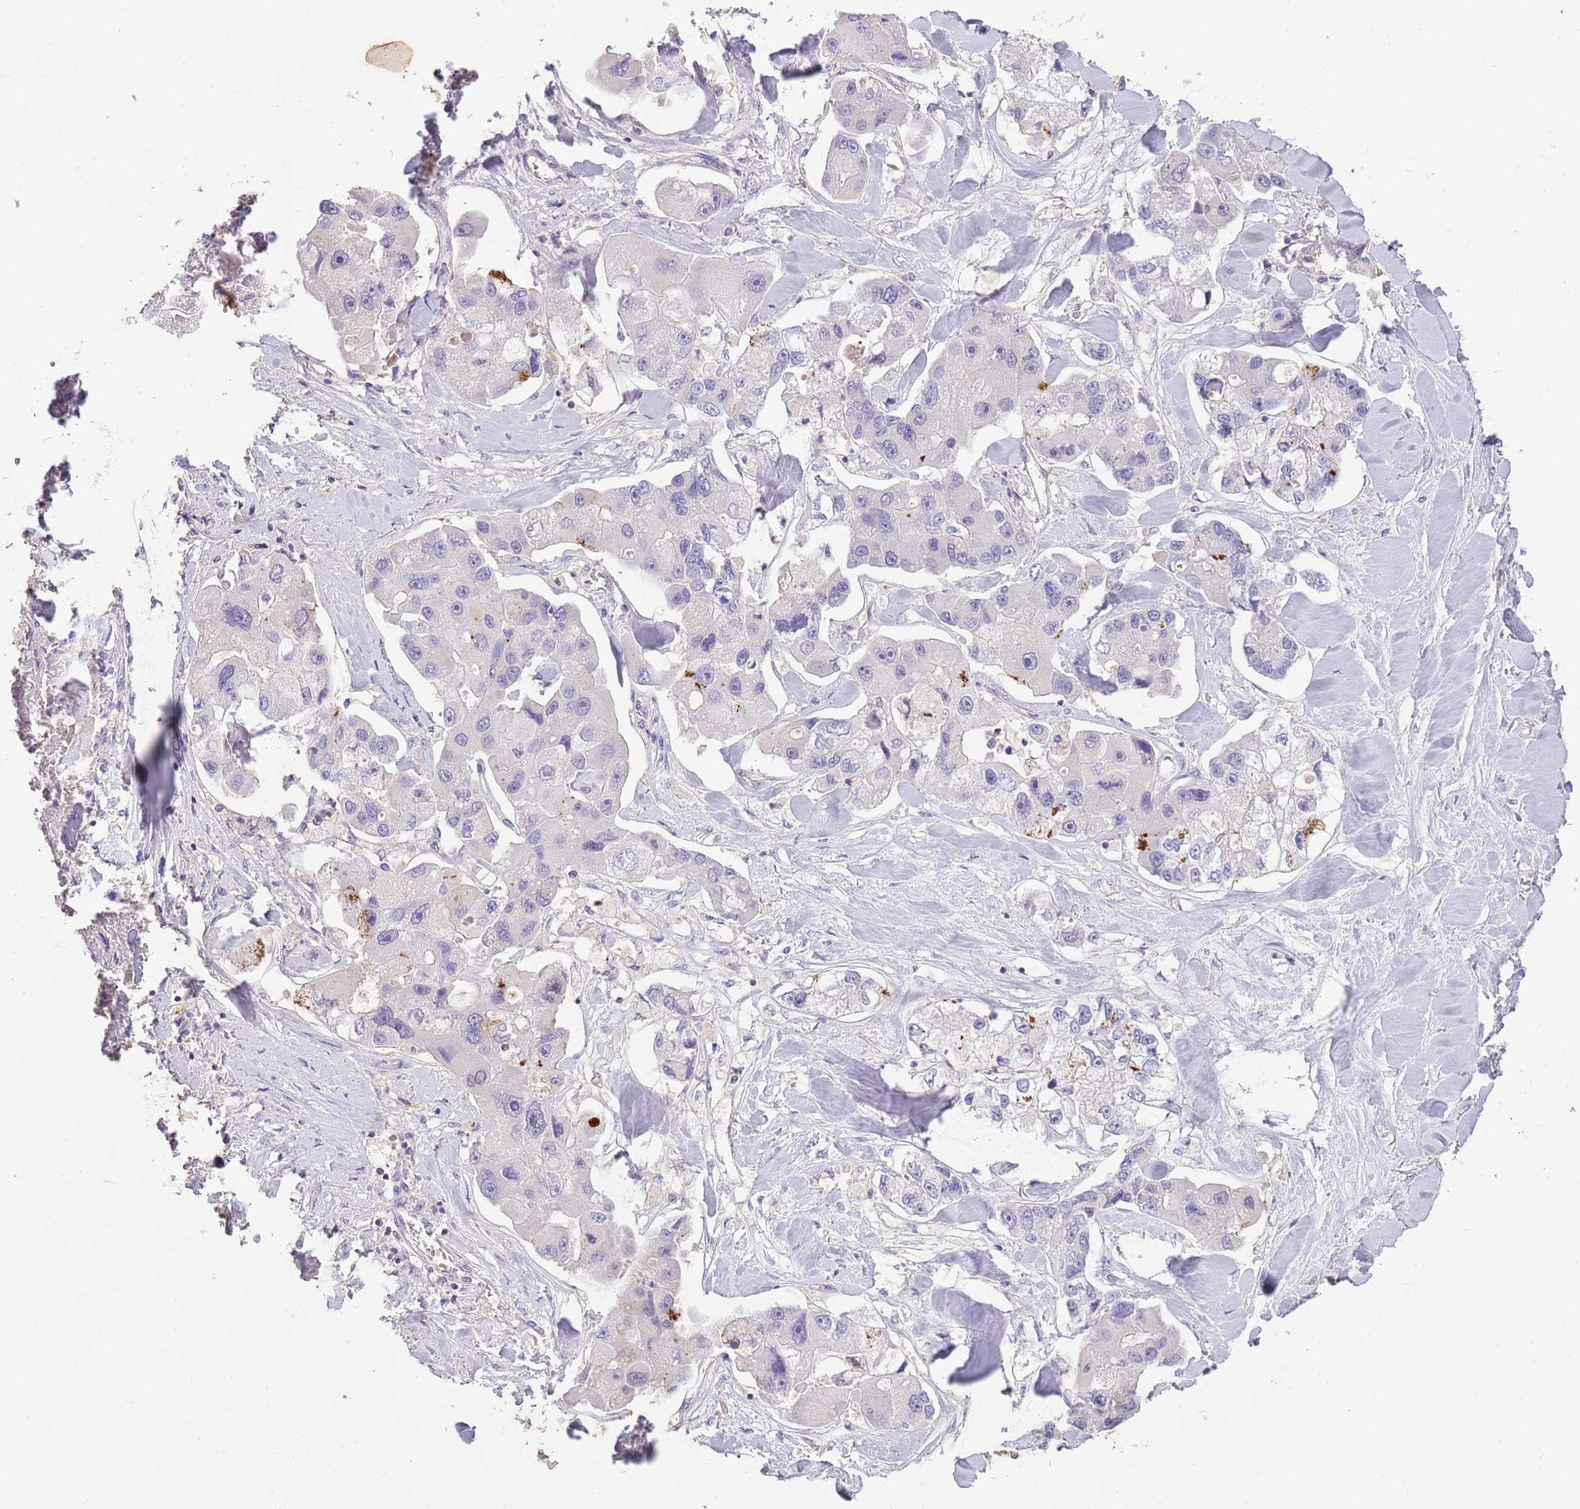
{"staining": {"intensity": "negative", "quantity": "none", "location": "none"}, "tissue": "lung cancer", "cell_type": "Tumor cells", "image_type": "cancer", "snomed": [{"axis": "morphology", "description": "Adenocarcinoma, NOS"}, {"axis": "topography", "description": "Lung"}], "caption": "Tumor cells show no significant protein expression in lung cancer (adenocarcinoma).", "gene": "SFTPA1", "patient": {"sex": "female", "age": 54}}